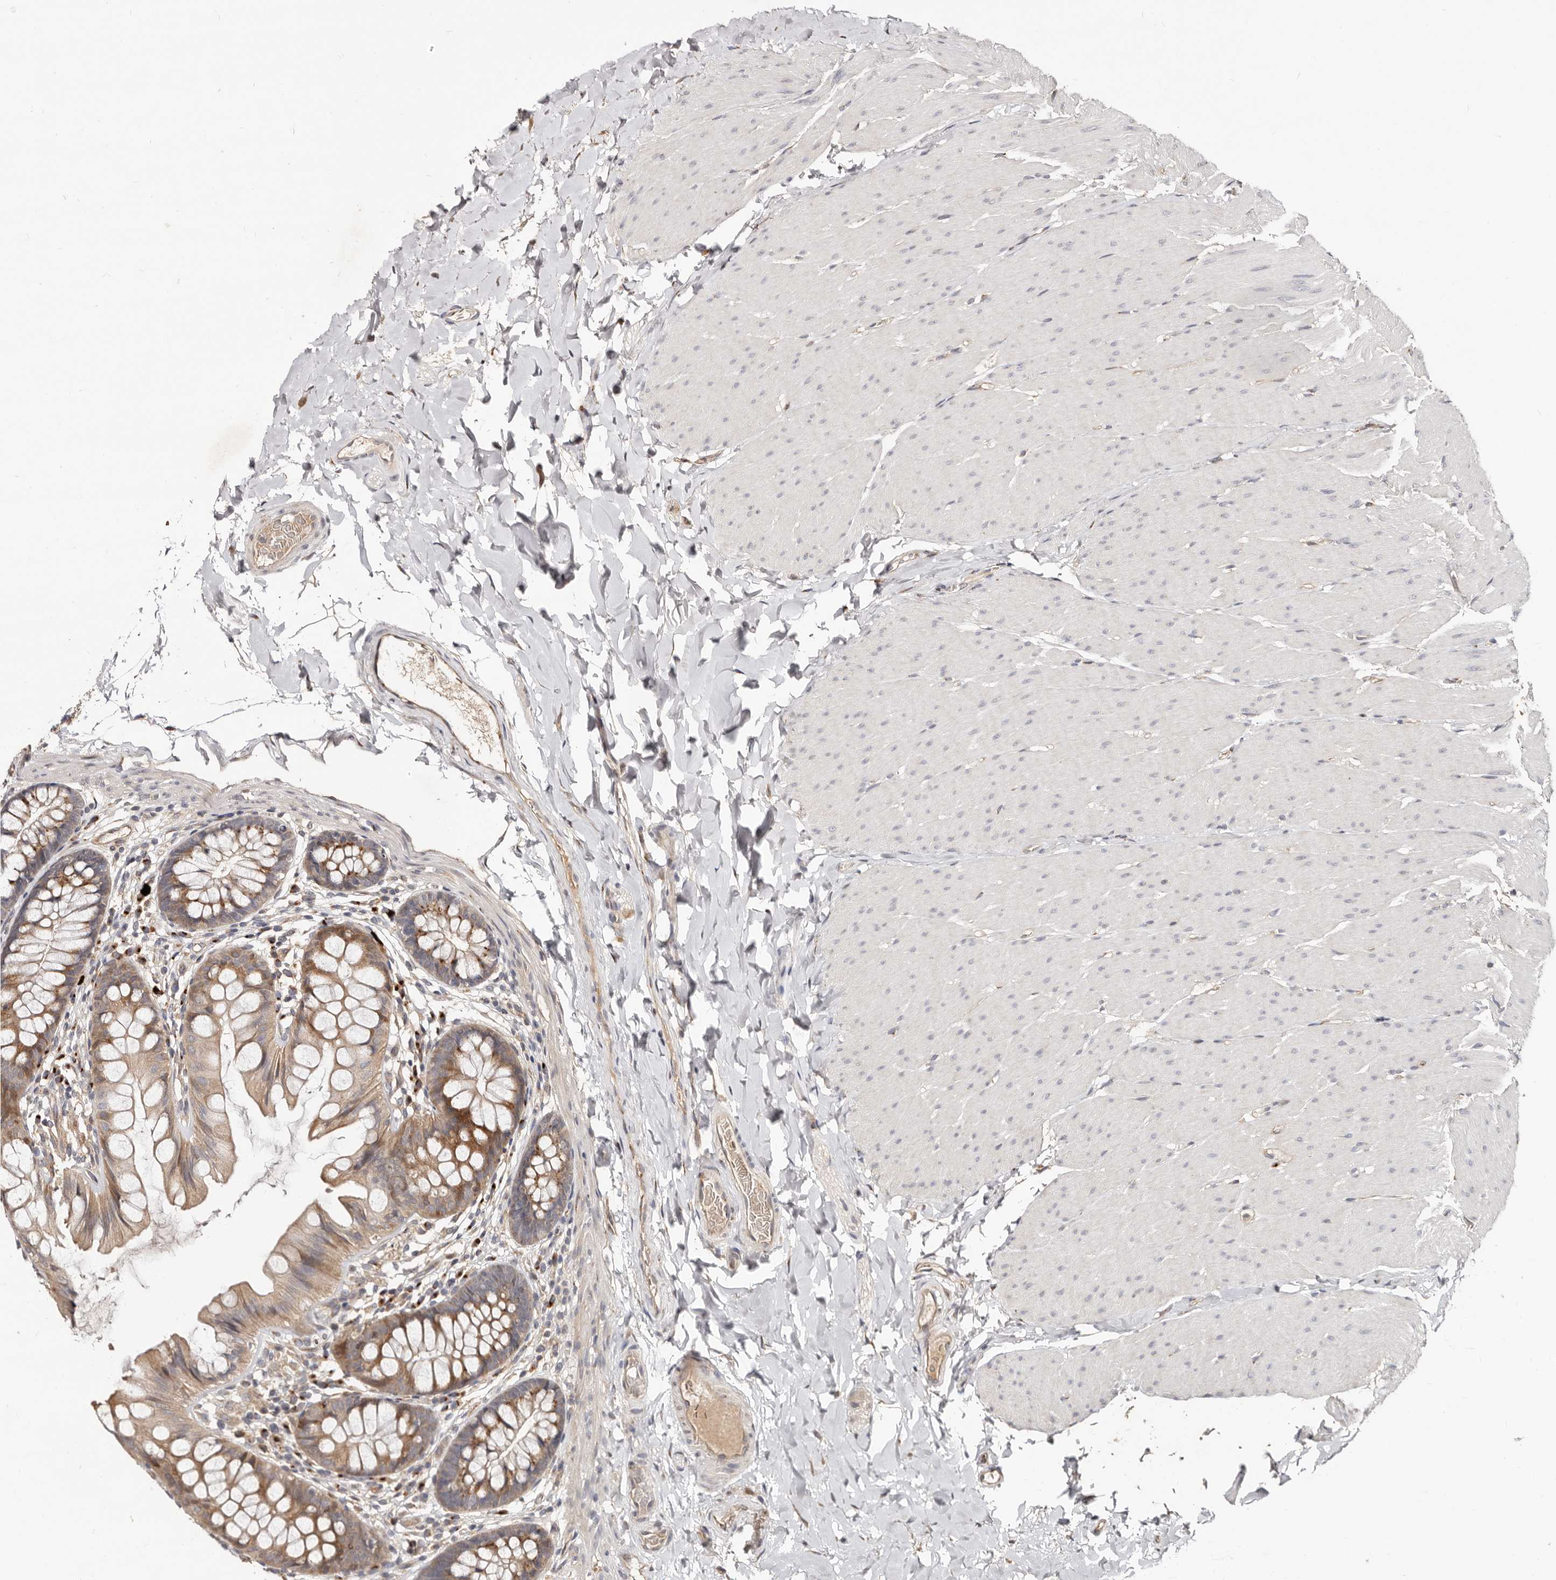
{"staining": {"intensity": "moderate", "quantity": "25%-75%", "location": "cytoplasmic/membranous"}, "tissue": "colon", "cell_type": "Endothelial cells", "image_type": "normal", "snomed": [{"axis": "morphology", "description": "Normal tissue, NOS"}, {"axis": "topography", "description": "Colon"}], "caption": "Protein staining of benign colon exhibits moderate cytoplasmic/membranous expression in about 25%-75% of endothelial cells.", "gene": "DACT2", "patient": {"sex": "female", "age": 62}}